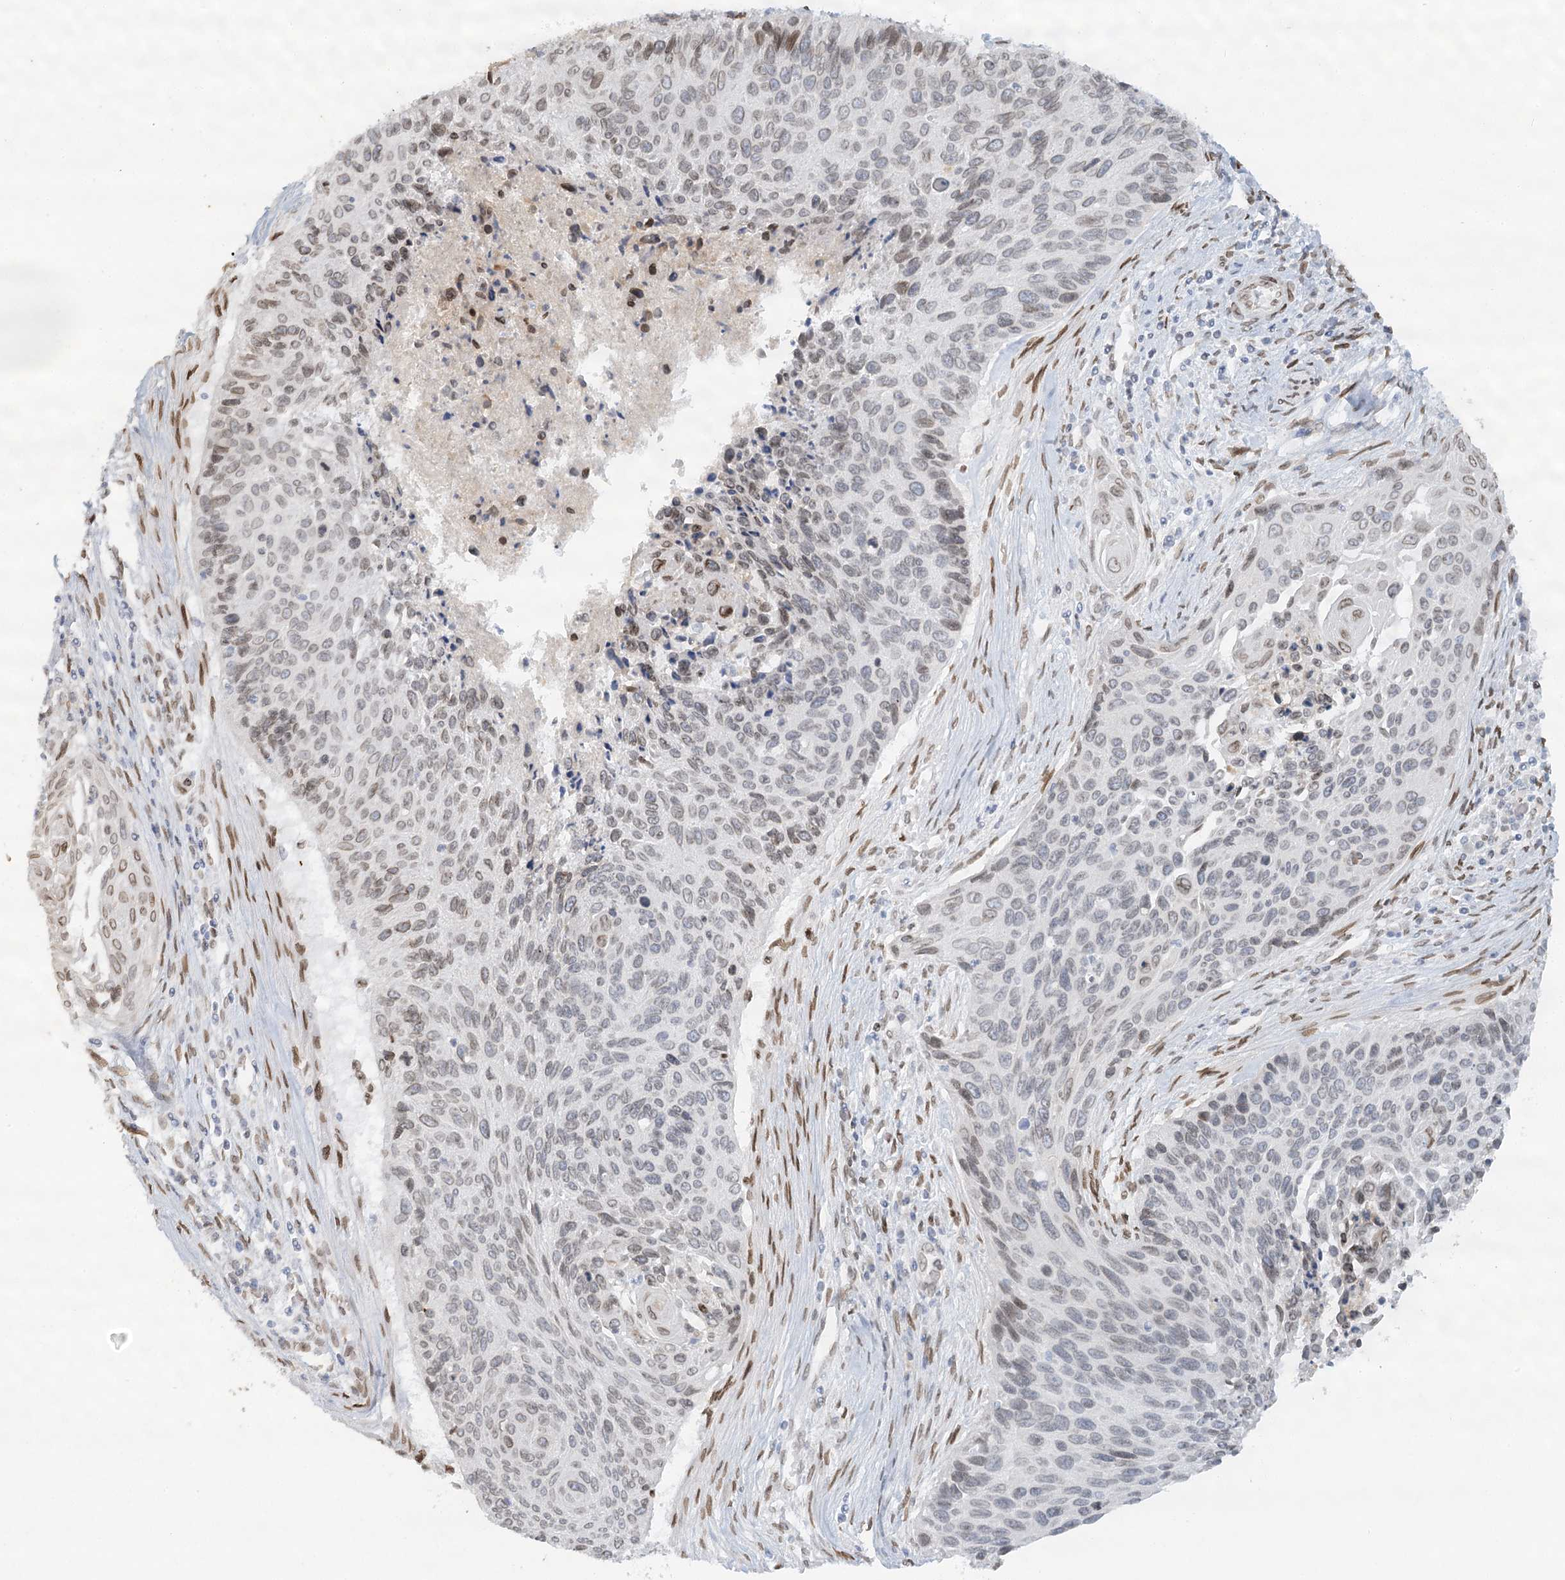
{"staining": {"intensity": "weak", "quantity": "25%-75%", "location": "cytoplasmic/membranous,nuclear"}, "tissue": "cervical cancer", "cell_type": "Tumor cells", "image_type": "cancer", "snomed": [{"axis": "morphology", "description": "Squamous cell carcinoma, NOS"}, {"axis": "topography", "description": "Cervix"}], "caption": "A photomicrograph of human cervical squamous cell carcinoma stained for a protein shows weak cytoplasmic/membranous and nuclear brown staining in tumor cells. (IHC, brightfield microscopy, high magnification).", "gene": "VWA5A", "patient": {"sex": "female", "age": 55}}